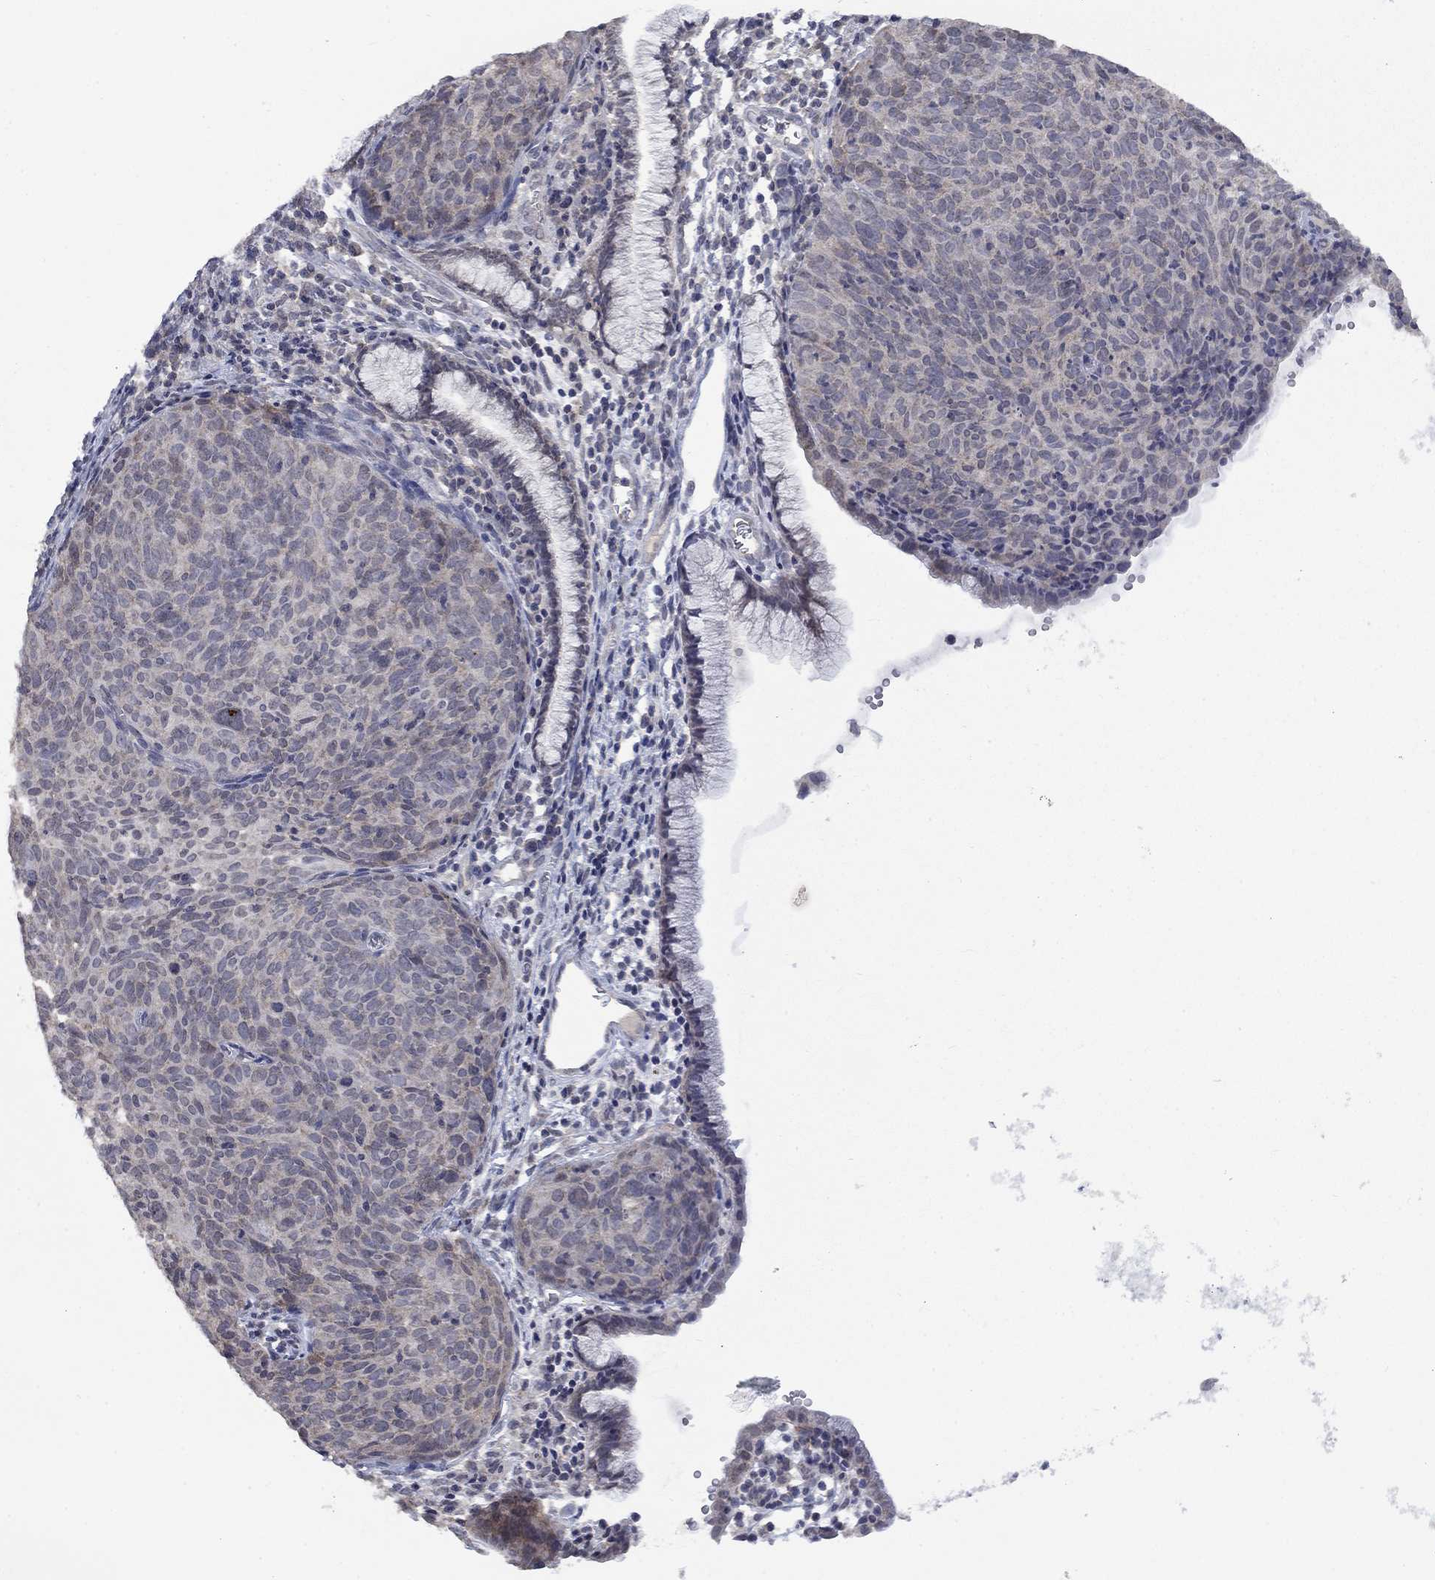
{"staining": {"intensity": "negative", "quantity": "none", "location": "none"}, "tissue": "cervical cancer", "cell_type": "Tumor cells", "image_type": "cancer", "snomed": [{"axis": "morphology", "description": "Squamous cell carcinoma, NOS"}, {"axis": "topography", "description": "Cervix"}], "caption": "This photomicrograph is of cervical cancer (squamous cell carcinoma) stained with immunohistochemistry to label a protein in brown with the nuclei are counter-stained blue. There is no positivity in tumor cells.", "gene": "SPATA33", "patient": {"sex": "female", "age": 39}}